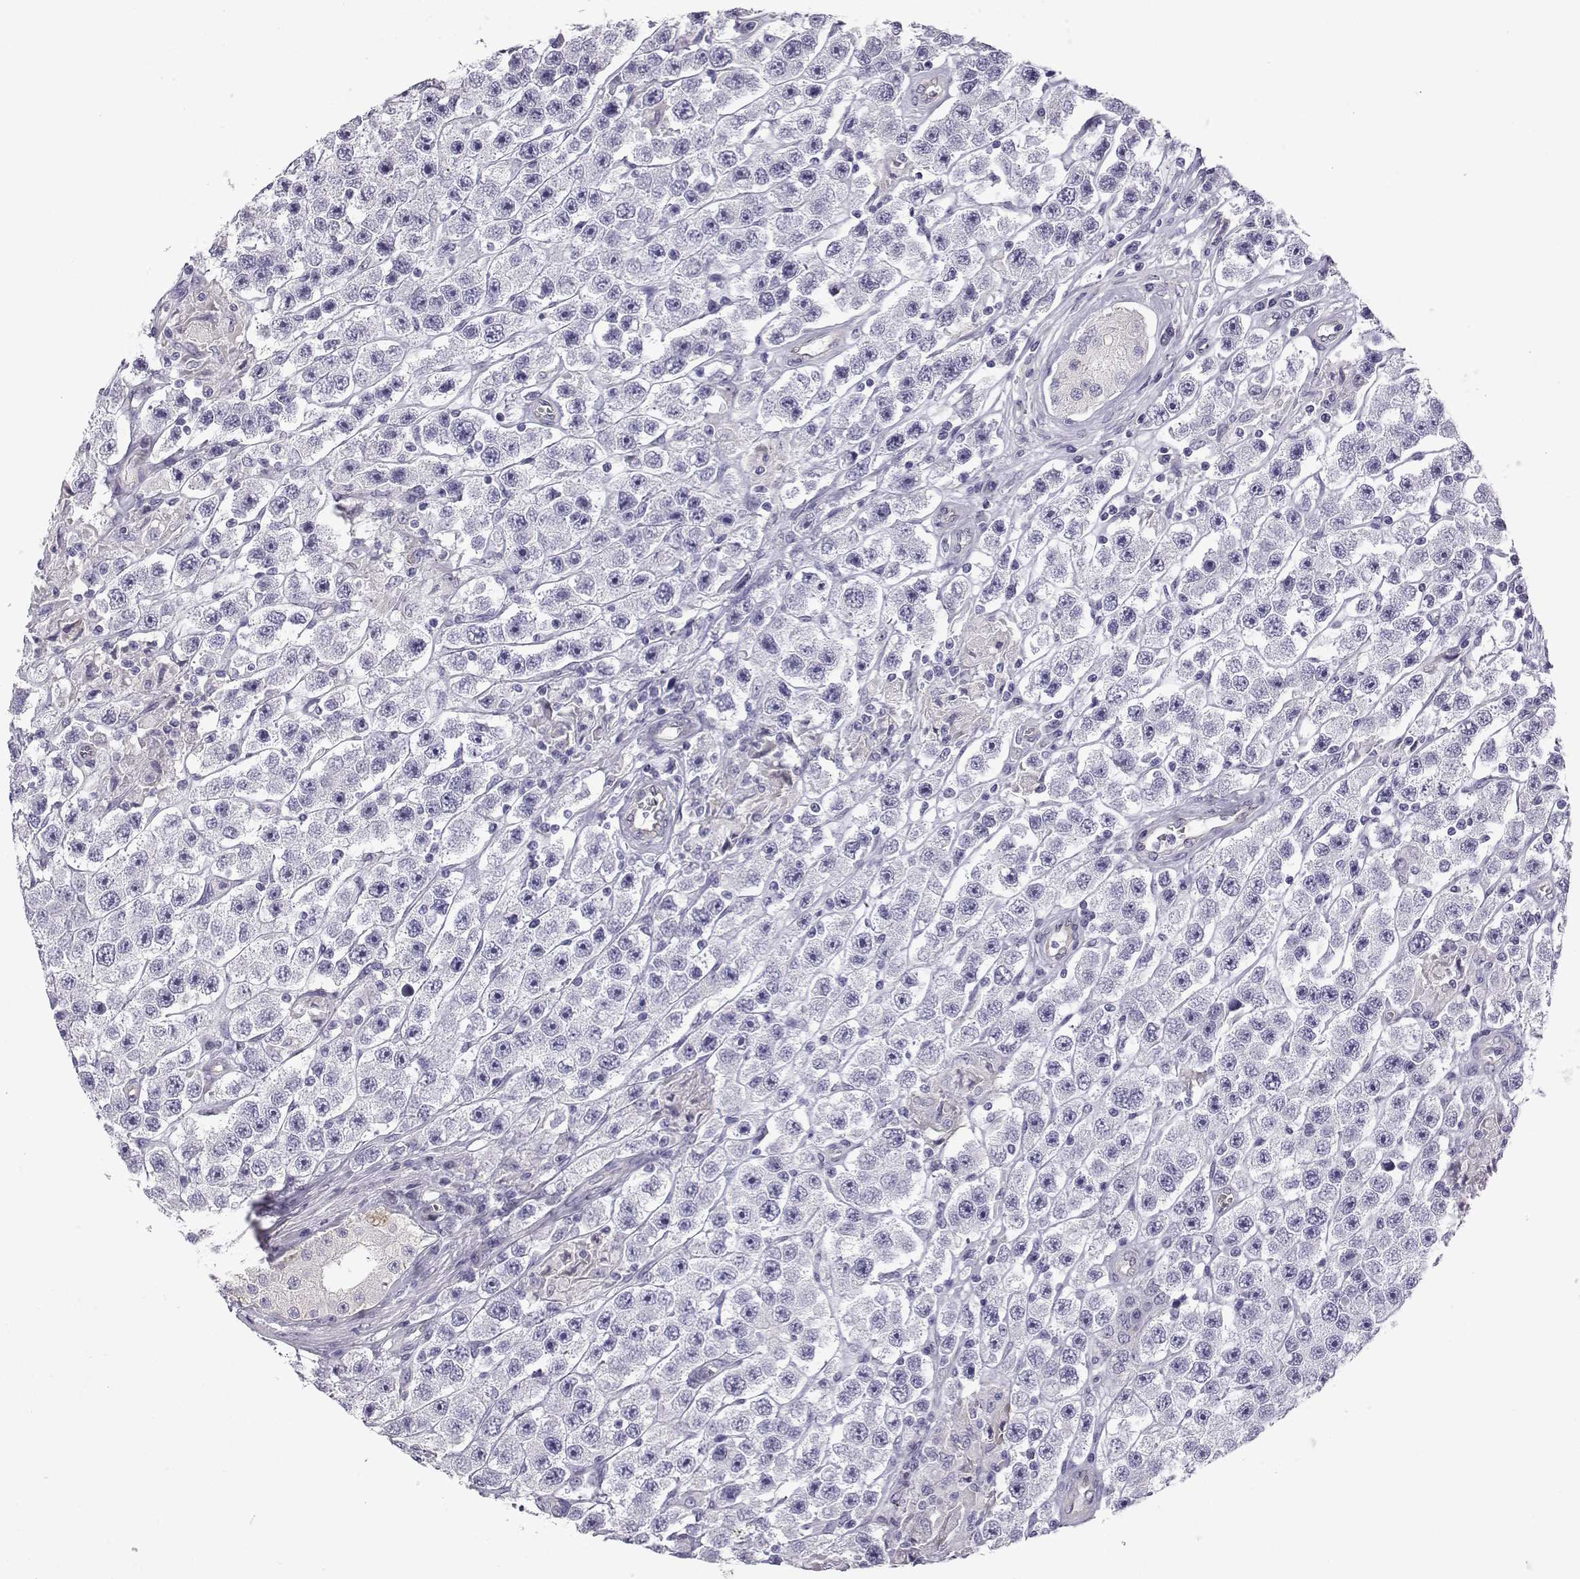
{"staining": {"intensity": "negative", "quantity": "none", "location": "none"}, "tissue": "testis cancer", "cell_type": "Tumor cells", "image_type": "cancer", "snomed": [{"axis": "morphology", "description": "Seminoma, NOS"}, {"axis": "topography", "description": "Testis"}], "caption": "High power microscopy histopathology image of an IHC image of testis seminoma, revealing no significant positivity in tumor cells.", "gene": "RNASE12", "patient": {"sex": "male", "age": 45}}